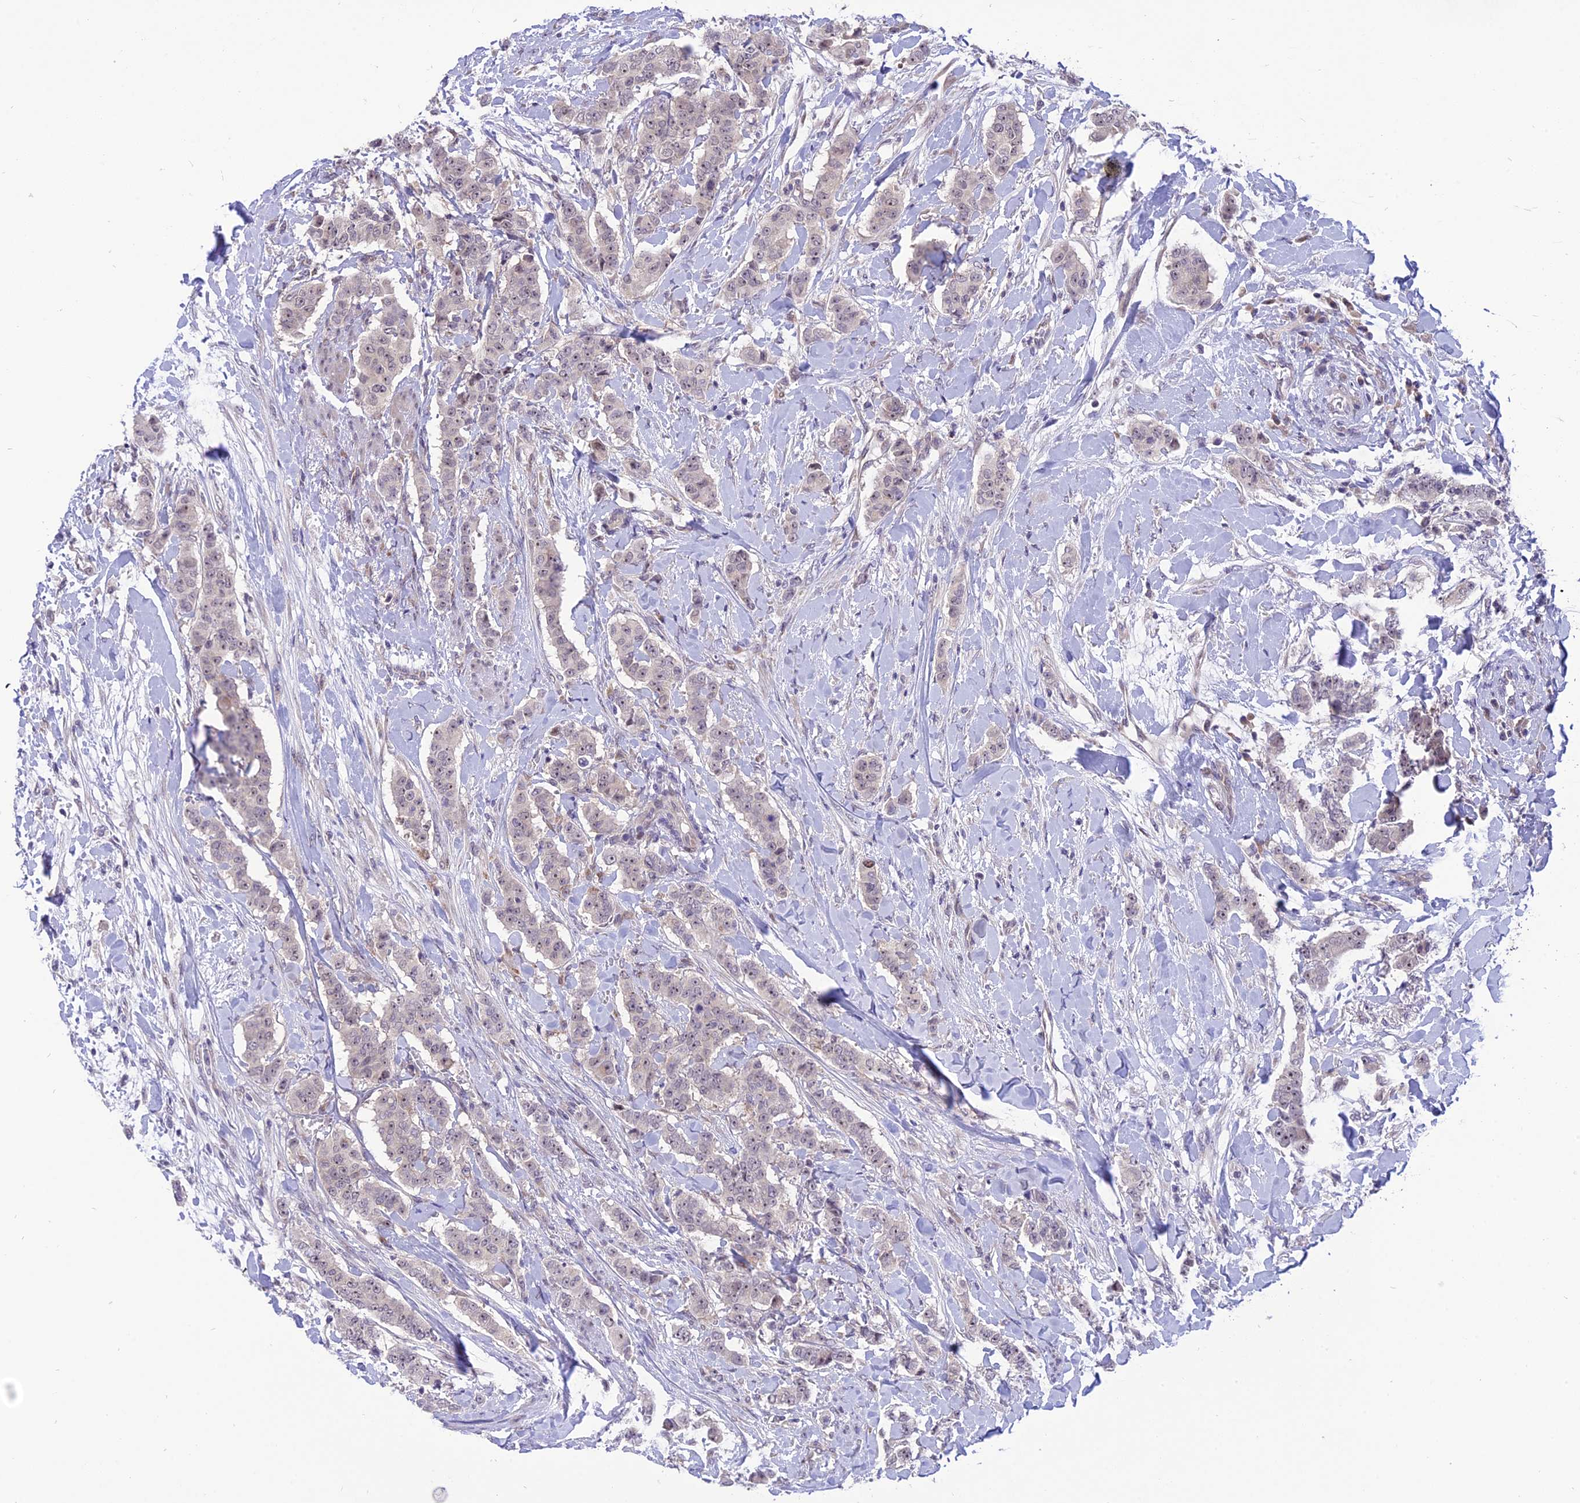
{"staining": {"intensity": "negative", "quantity": "none", "location": "none"}, "tissue": "breast cancer", "cell_type": "Tumor cells", "image_type": "cancer", "snomed": [{"axis": "morphology", "description": "Duct carcinoma"}, {"axis": "topography", "description": "Breast"}], "caption": "Tumor cells are negative for brown protein staining in infiltrating ductal carcinoma (breast).", "gene": "ZNF837", "patient": {"sex": "female", "age": 40}}